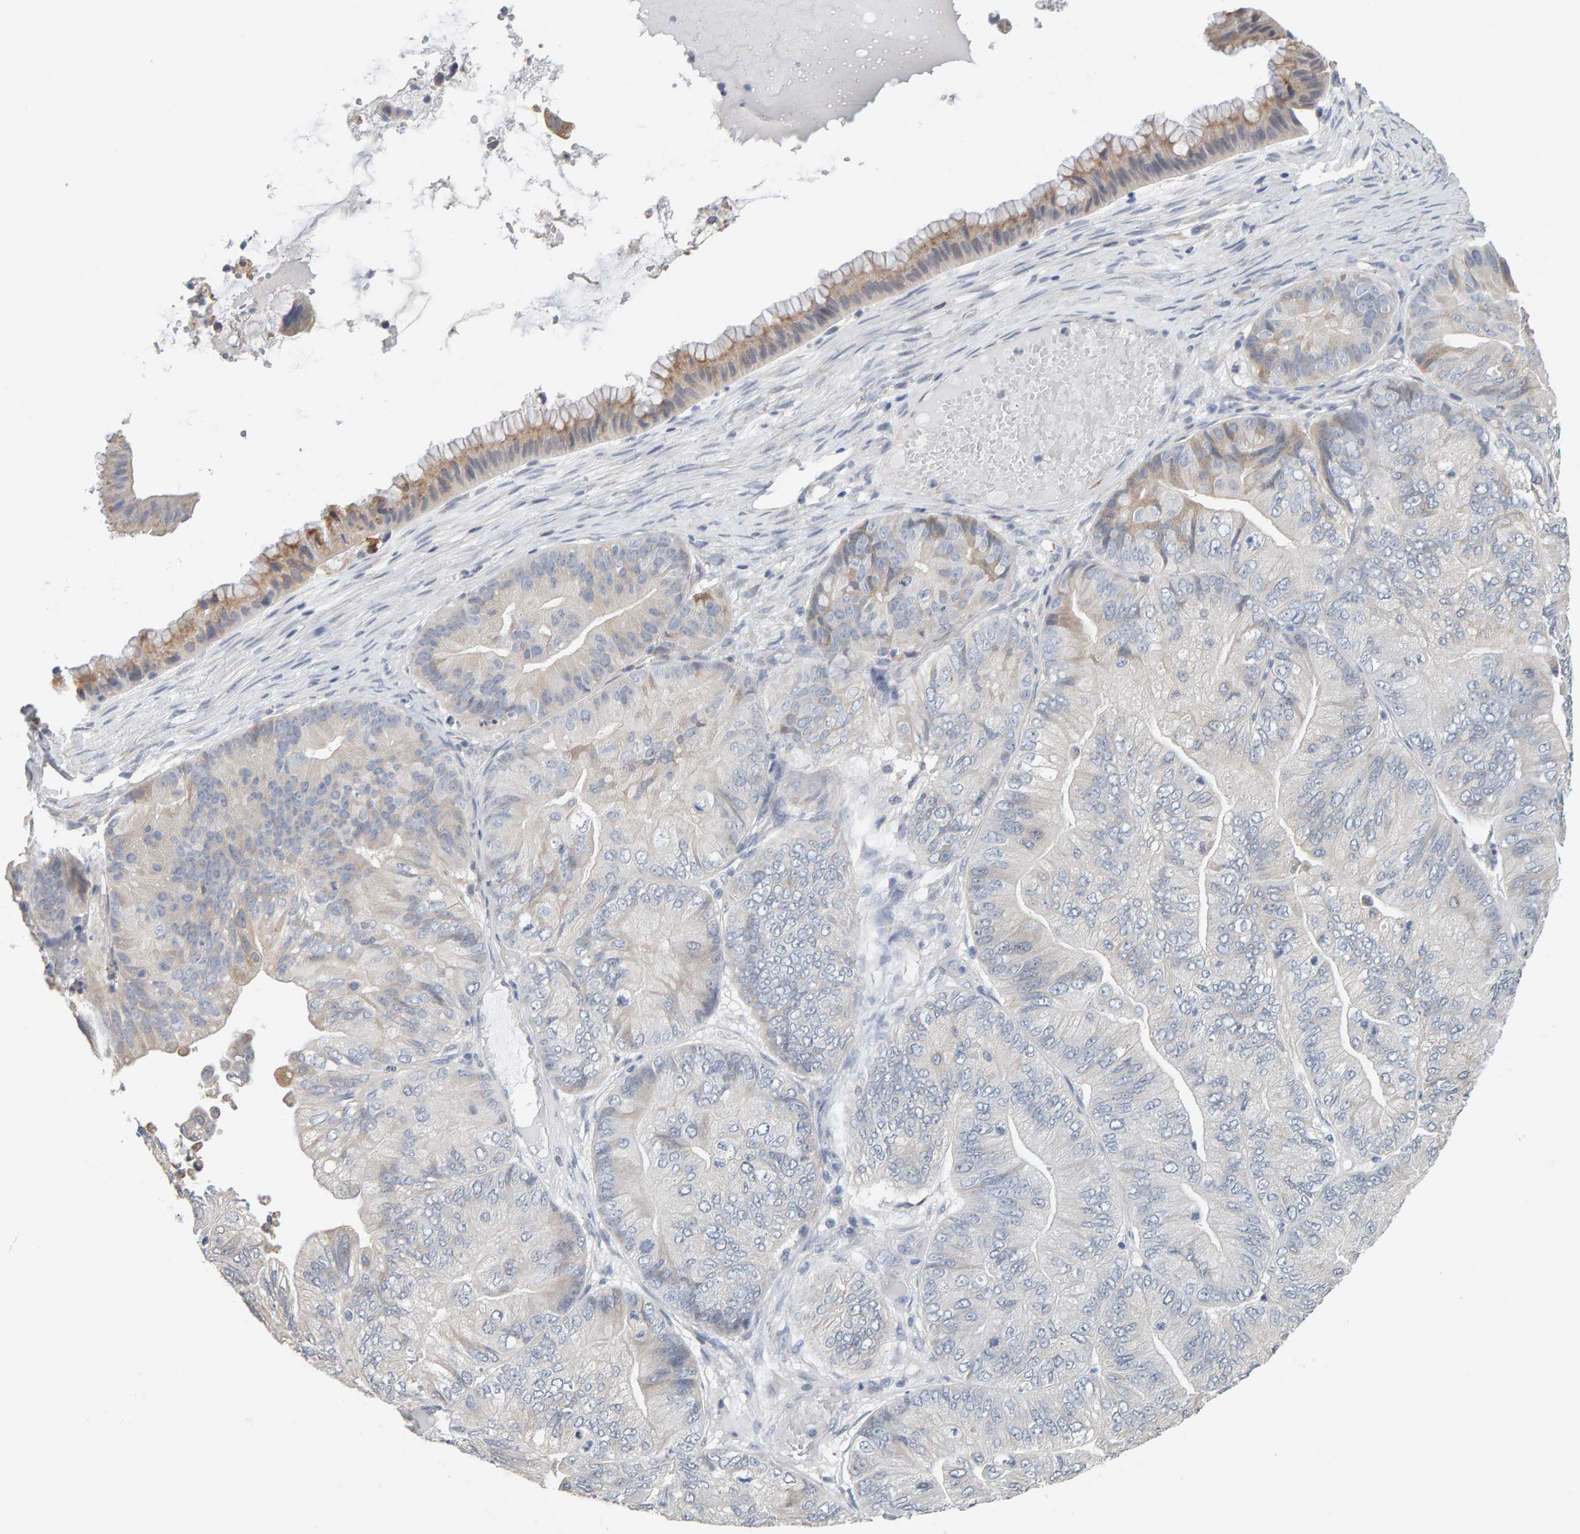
{"staining": {"intensity": "negative", "quantity": "none", "location": "none"}, "tissue": "ovarian cancer", "cell_type": "Tumor cells", "image_type": "cancer", "snomed": [{"axis": "morphology", "description": "Cystadenocarcinoma, mucinous, NOS"}, {"axis": "topography", "description": "Ovary"}], "caption": "Photomicrograph shows no significant protein positivity in tumor cells of mucinous cystadenocarcinoma (ovarian). Nuclei are stained in blue.", "gene": "ADHFE1", "patient": {"sex": "female", "age": 61}}